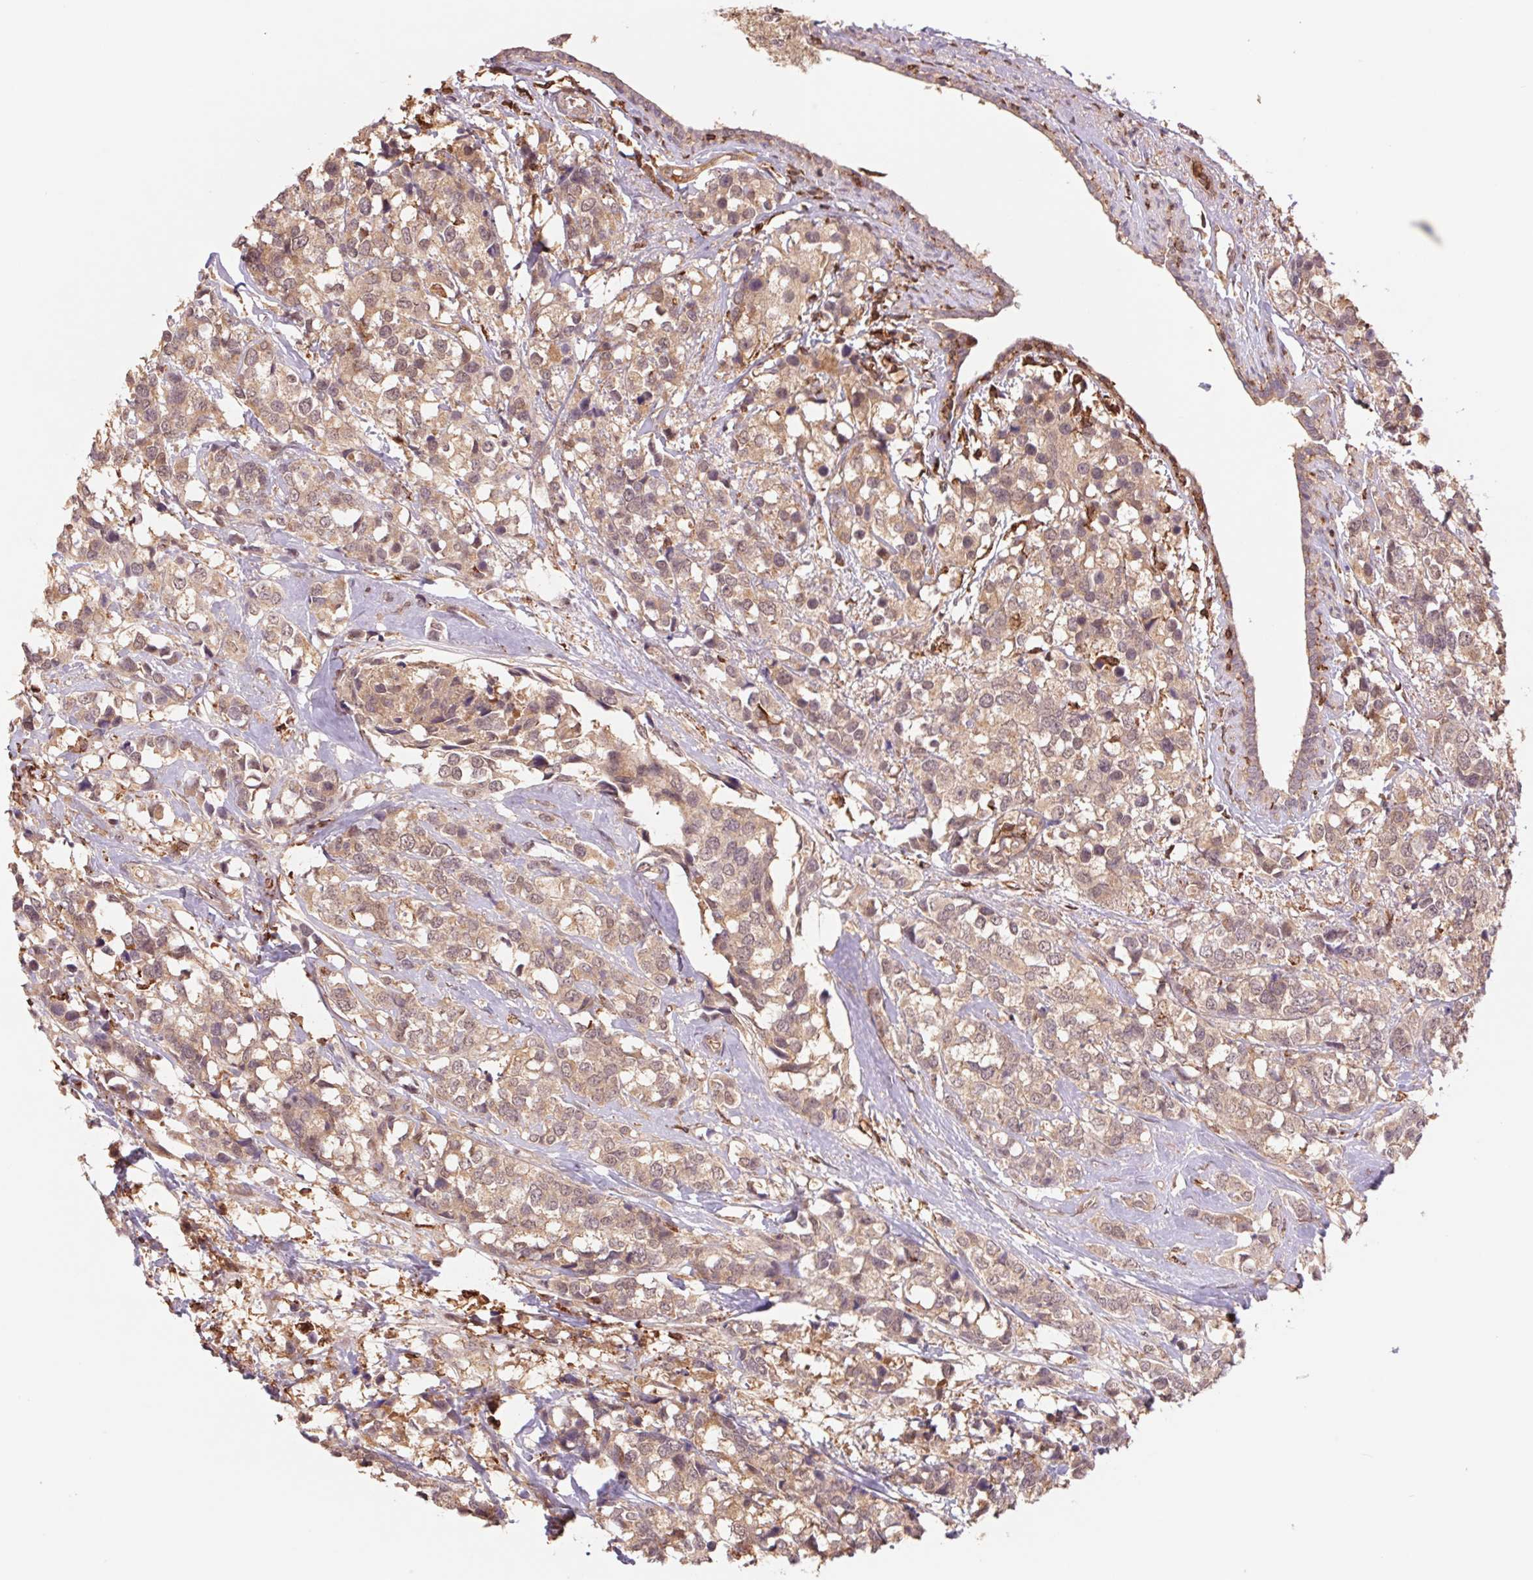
{"staining": {"intensity": "weak", "quantity": ">75%", "location": "cytoplasmic/membranous"}, "tissue": "breast cancer", "cell_type": "Tumor cells", "image_type": "cancer", "snomed": [{"axis": "morphology", "description": "Lobular carcinoma"}, {"axis": "topography", "description": "Breast"}], "caption": "DAB immunohistochemical staining of lobular carcinoma (breast) displays weak cytoplasmic/membranous protein positivity in about >75% of tumor cells. (DAB IHC with brightfield microscopy, high magnification).", "gene": "URM1", "patient": {"sex": "female", "age": 59}}